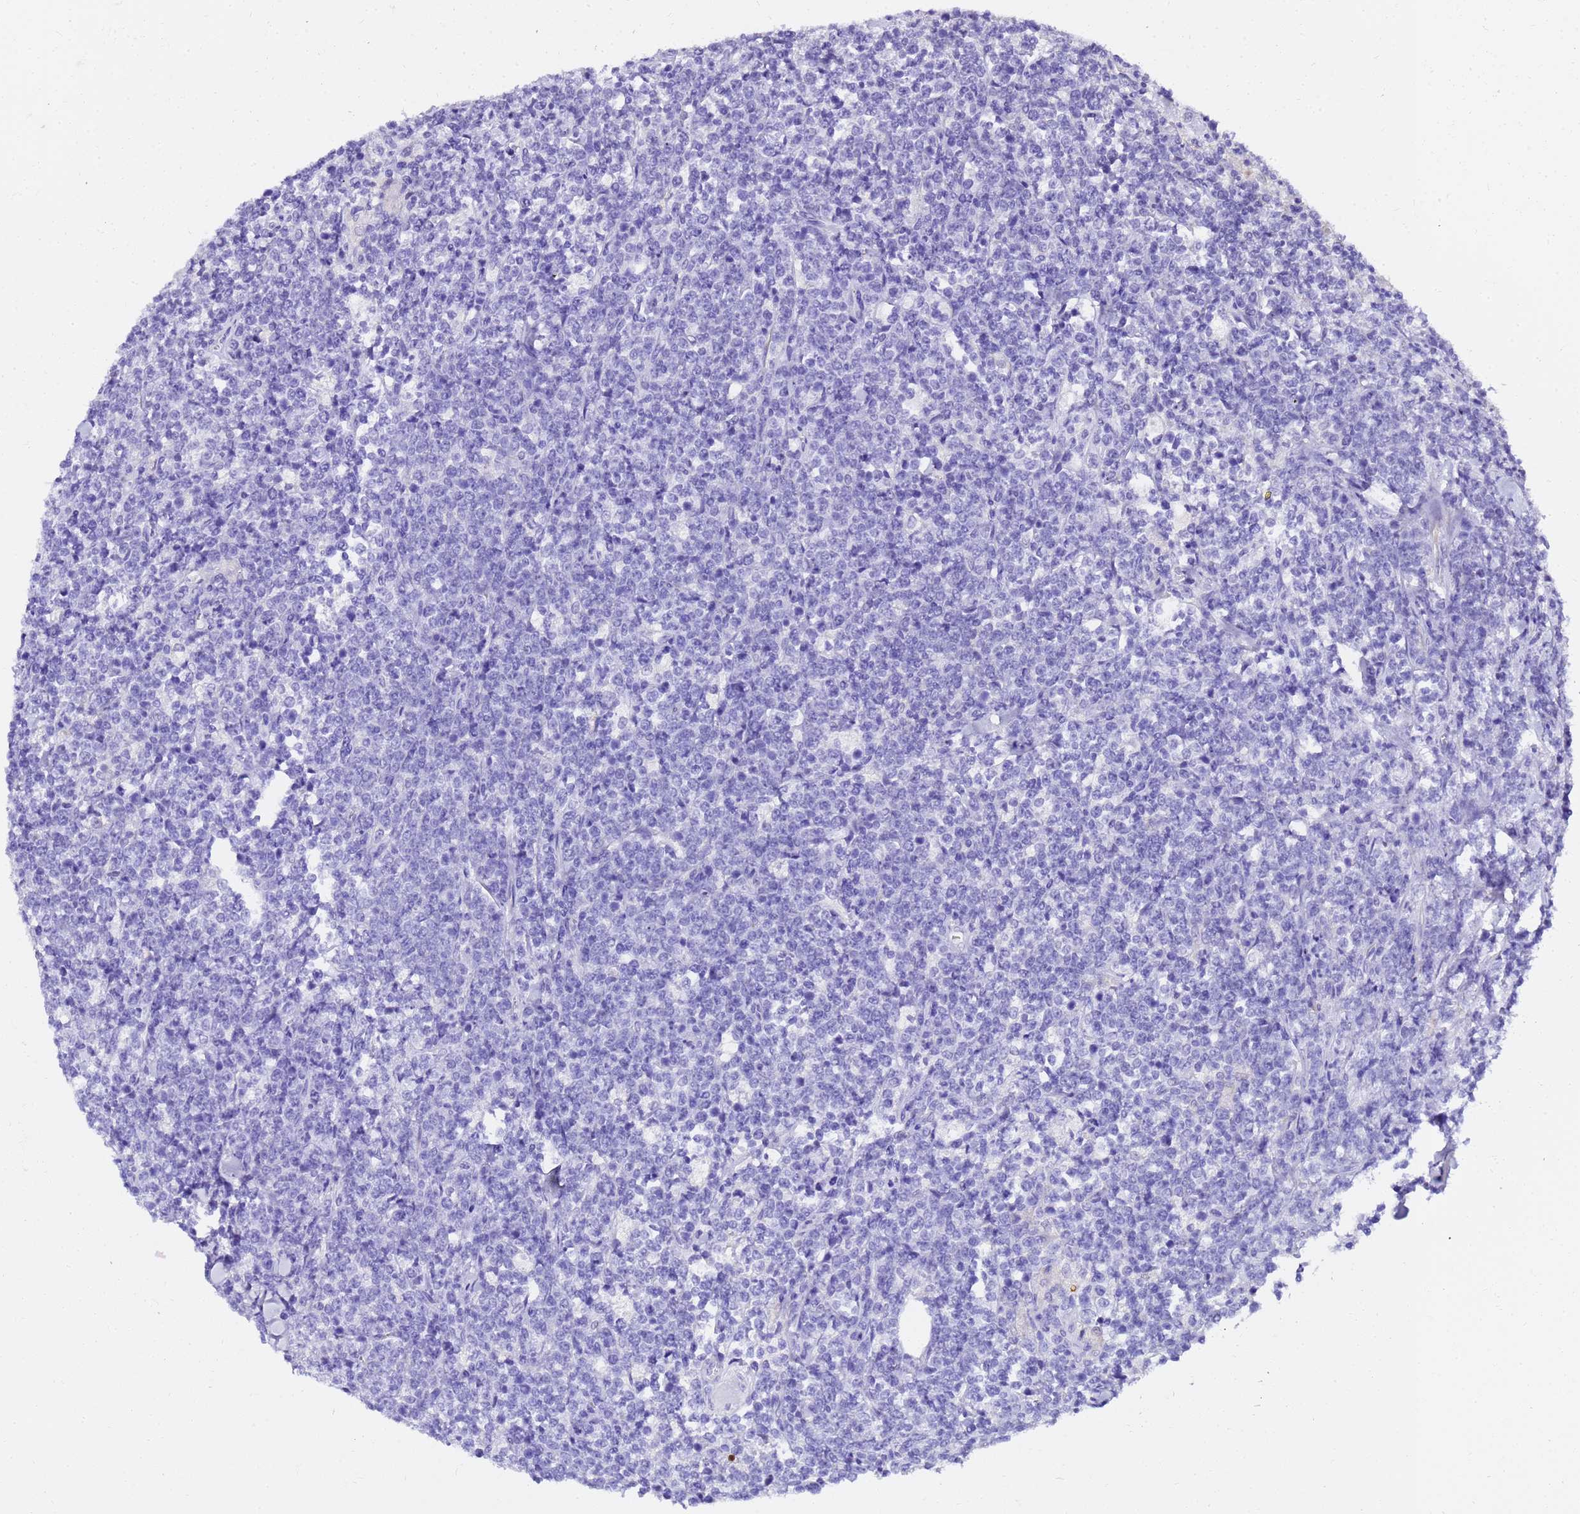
{"staining": {"intensity": "negative", "quantity": "none", "location": "none"}, "tissue": "lymphoma", "cell_type": "Tumor cells", "image_type": "cancer", "snomed": [{"axis": "morphology", "description": "Malignant lymphoma, non-Hodgkin's type, High grade"}, {"axis": "topography", "description": "Small intestine"}], "caption": "Immunohistochemistry (IHC) micrograph of high-grade malignant lymphoma, non-Hodgkin's type stained for a protein (brown), which displays no positivity in tumor cells. The staining was performed using DAB to visualize the protein expression in brown, while the nuclei were stained in blue with hematoxylin (Magnification: 20x).", "gene": "HSPB6", "patient": {"sex": "male", "age": 8}}